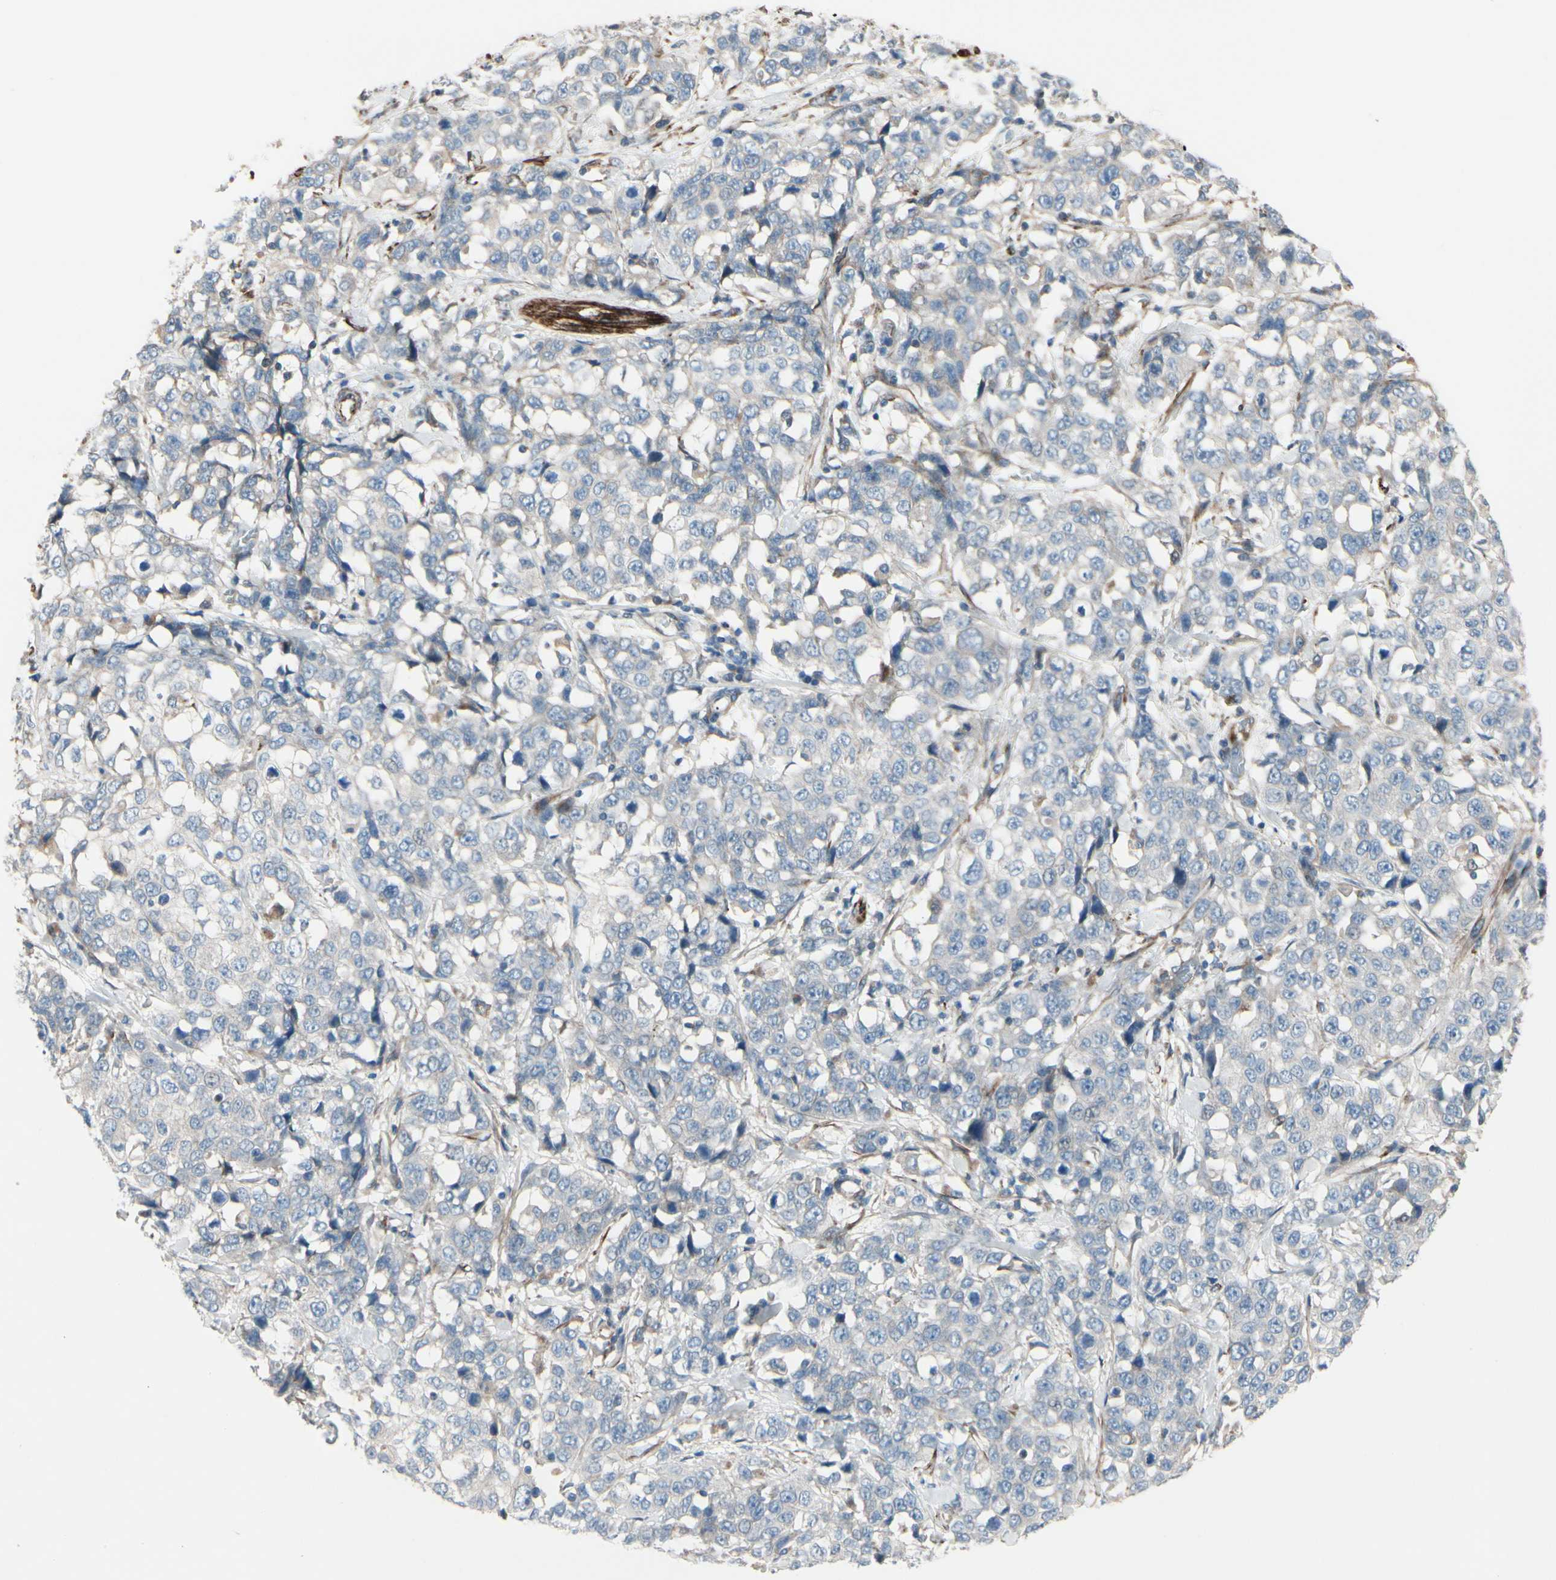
{"staining": {"intensity": "negative", "quantity": "none", "location": "none"}, "tissue": "stomach cancer", "cell_type": "Tumor cells", "image_type": "cancer", "snomed": [{"axis": "morphology", "description": "Normal tissue, NOS"}, {"axis": "morphology", "description": "Adenocarcinoma, NOS"}, {"axis": "topography", "description": "Stomach"}], "caption": "The immunohistochemistry histopathology image has no significant positivity in tumor cells of adenocarcinoma (stomach) tissue.", "gene": "TPM1", "patient": {"sex": "male", "age": 48}}